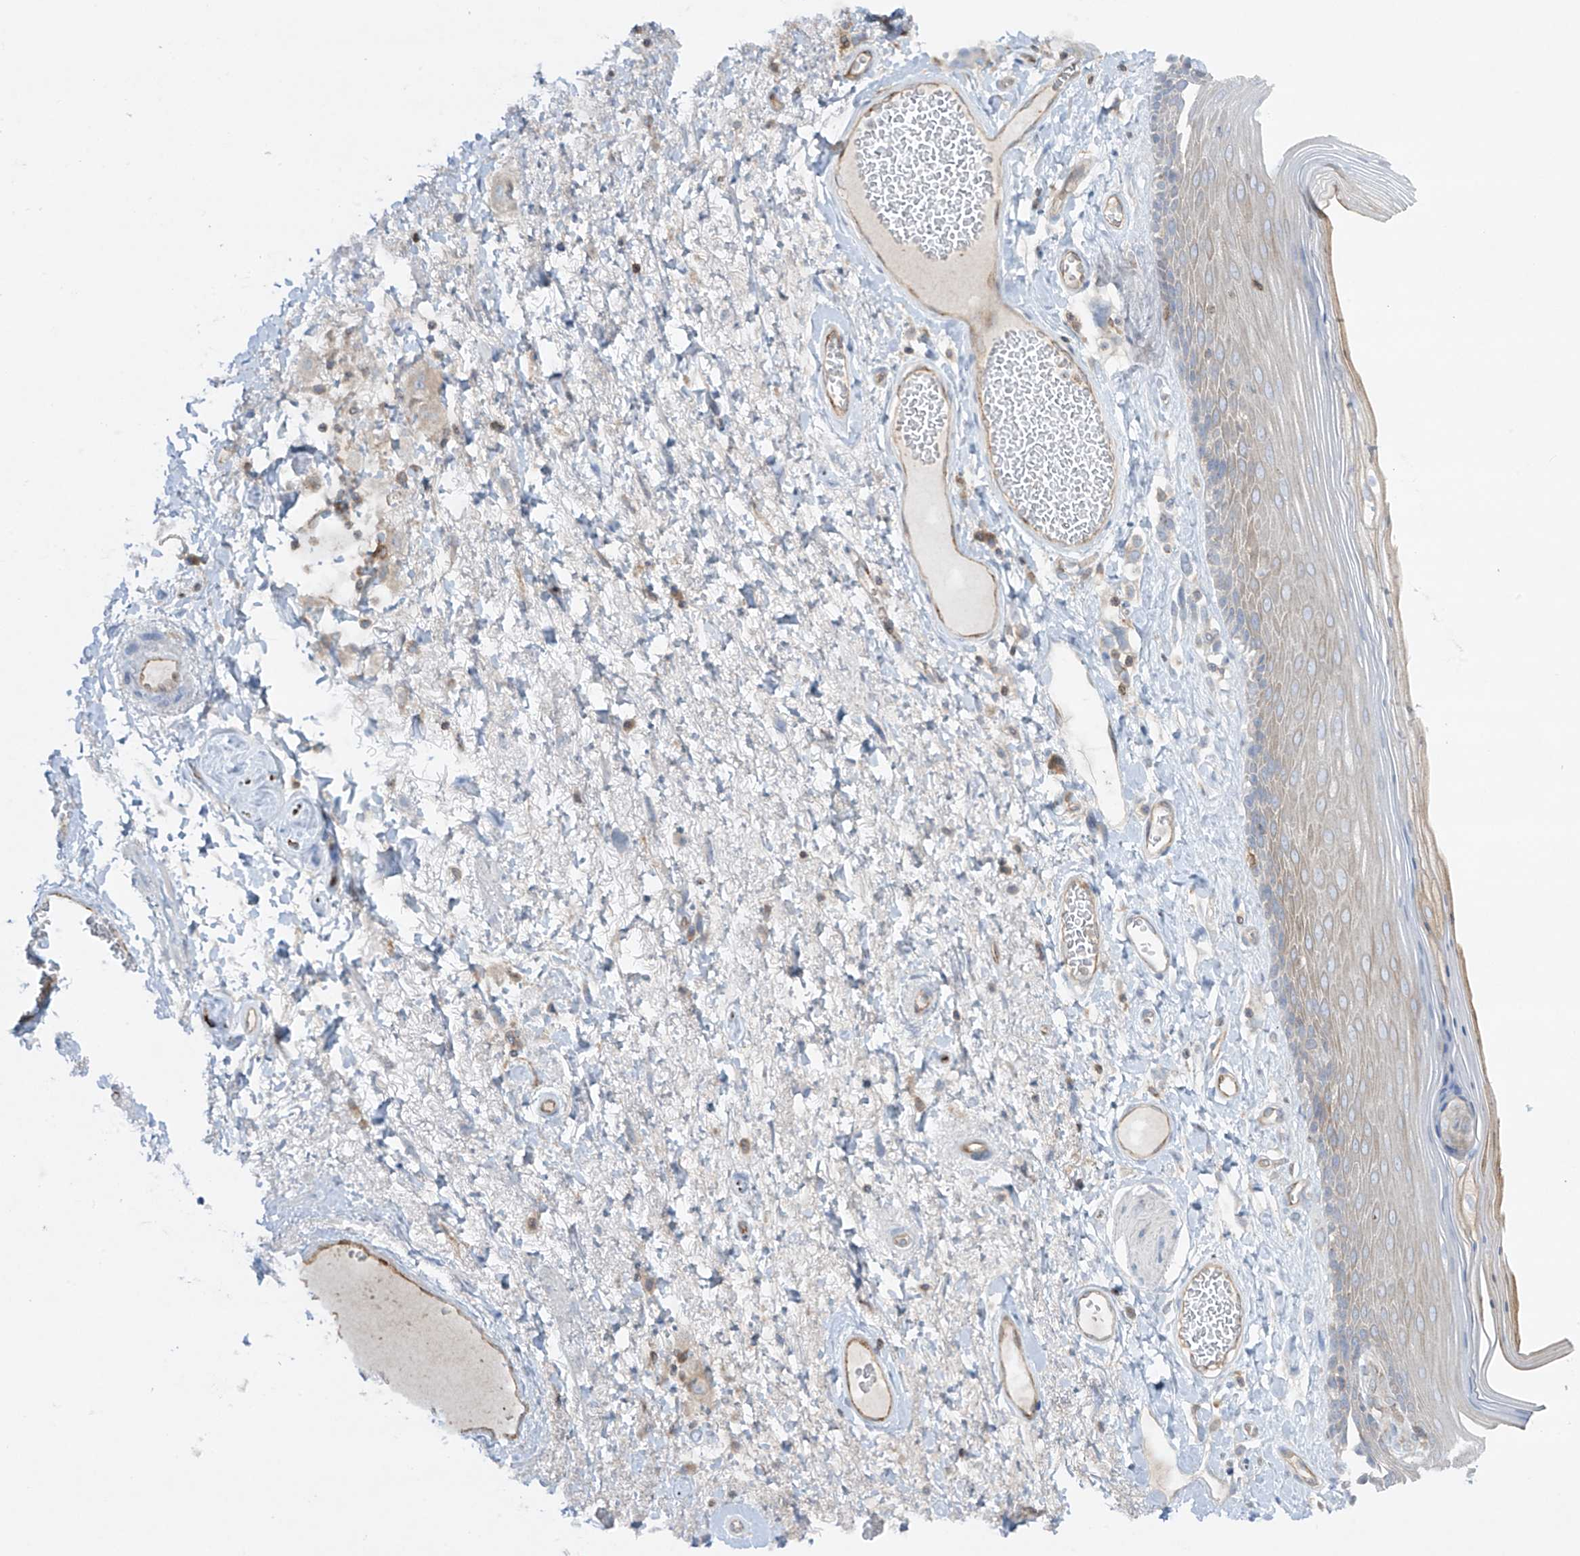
{"staining": {"intensity": "moderate", "quantity": "25%-75%", "location": "cytoplasmic/membranous"}, "tissue": "skin", "cell_type": "Epidermal cells", "image_type": "normal", "snomed": [{"axis": "morphology", "description": "Normal tissue, NOS"}, {"axis": "topography", "description": "Anal"}], "caption": "Normal skin was stained to show a protein in brown. There is medium levels of moderate cytoplasmic/membranous positivity in approximately 25%-75% of epidermal cells. (DAB IHC, brown staining for protein, blue staining for nuclei).", "gene": "HLA", "patient": {"sex": "male", "age": 69}}